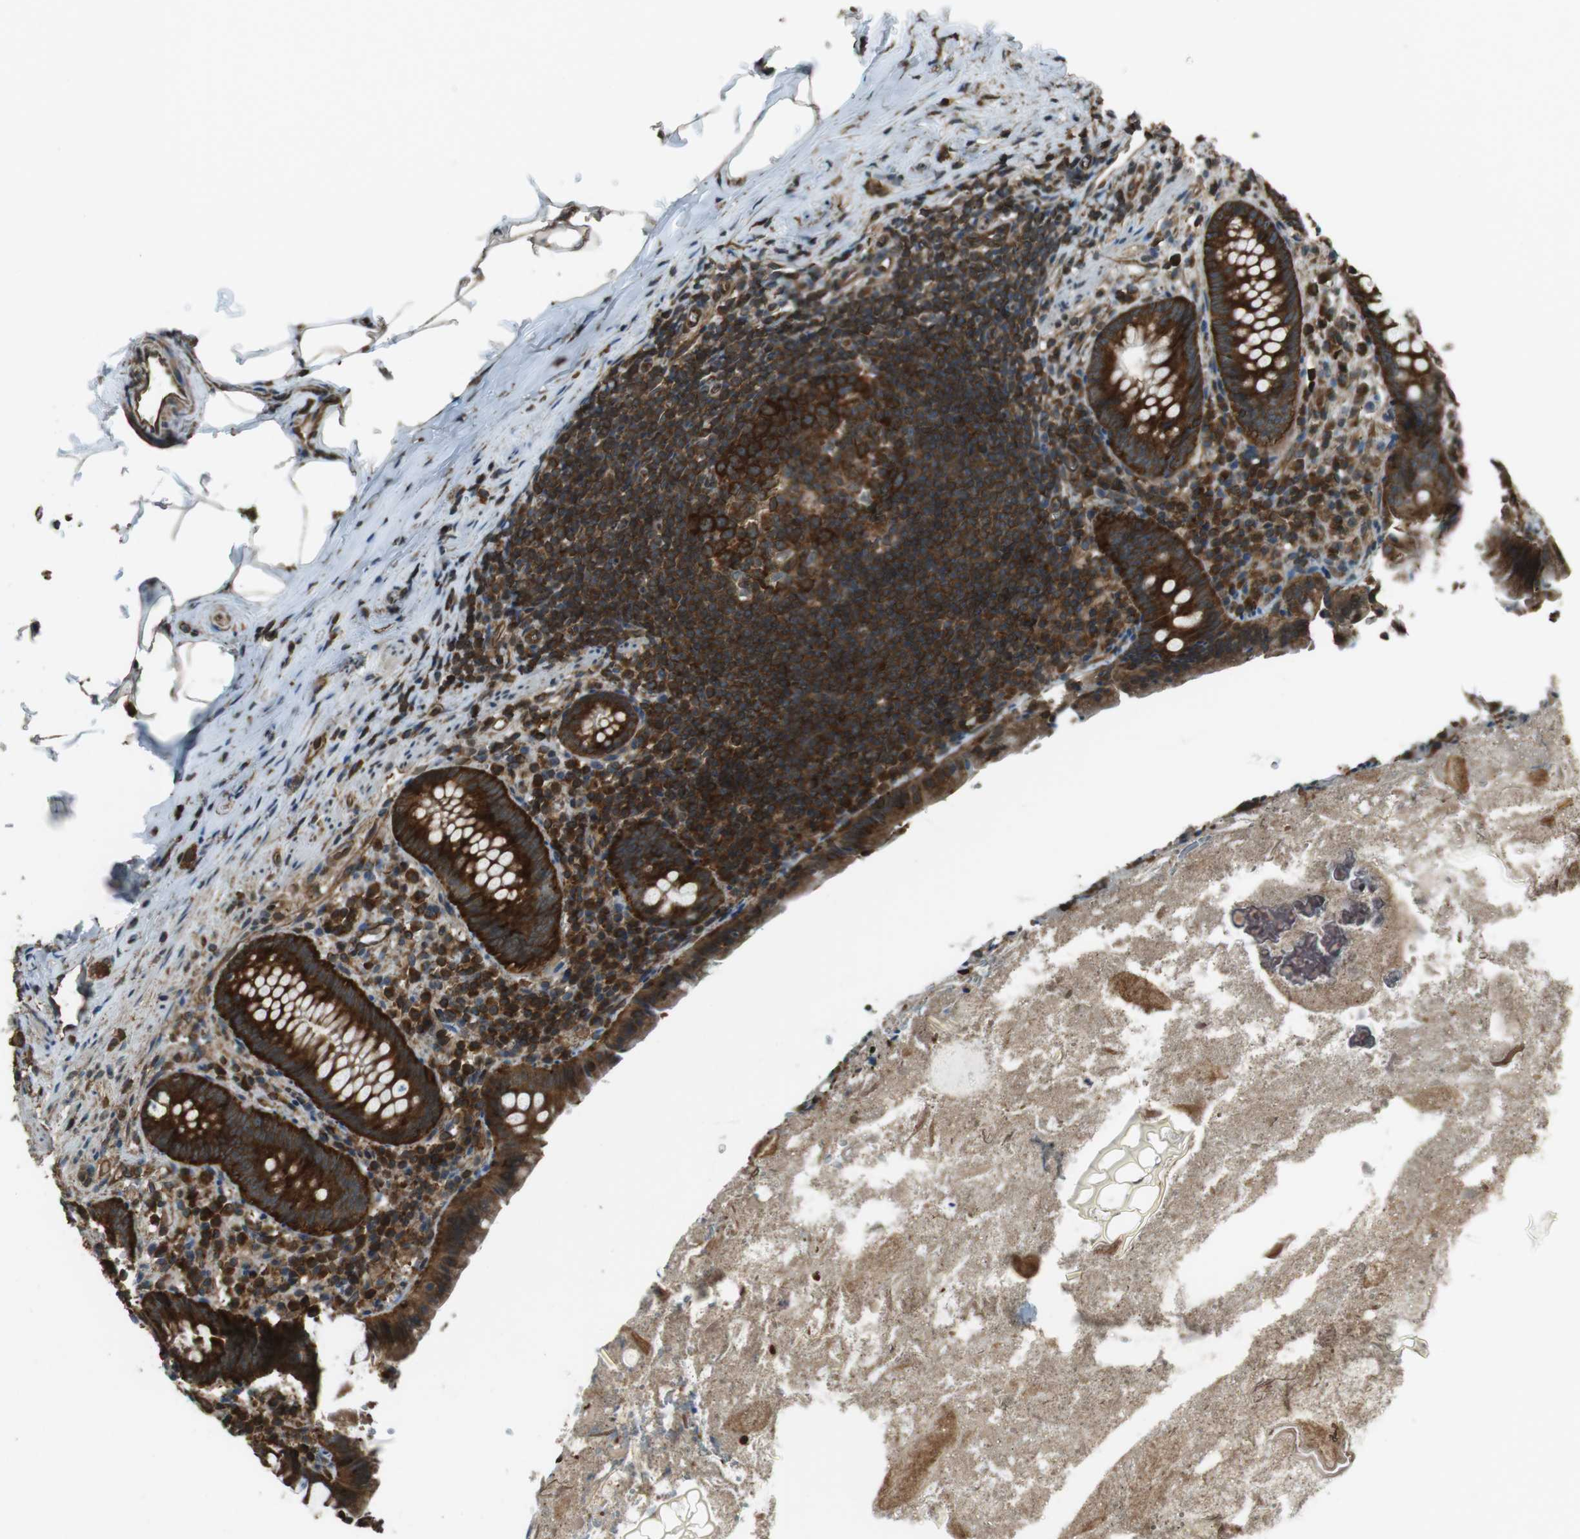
{"staining": {"intensity": "strong", "quantity": ">75%", "location": "cytoplasmic/membranous"}, "tissue": "appendix", "cell_type": "Glandular cells", "image_type": "normal", "snomed": [{"axis": "morphology", "description": "Normal tissue, NOS"}, {"axis": "topography", "description": "Appendix"}], "caption": "Immunohistochemistry (DAB) staining of benign human appendix demonstrates strong cytoplasmic/membranous protein staining in approximately >75% of glandular cells.", "gene": "PA2G4", "patient": {"sex": "male", "age": 52}}